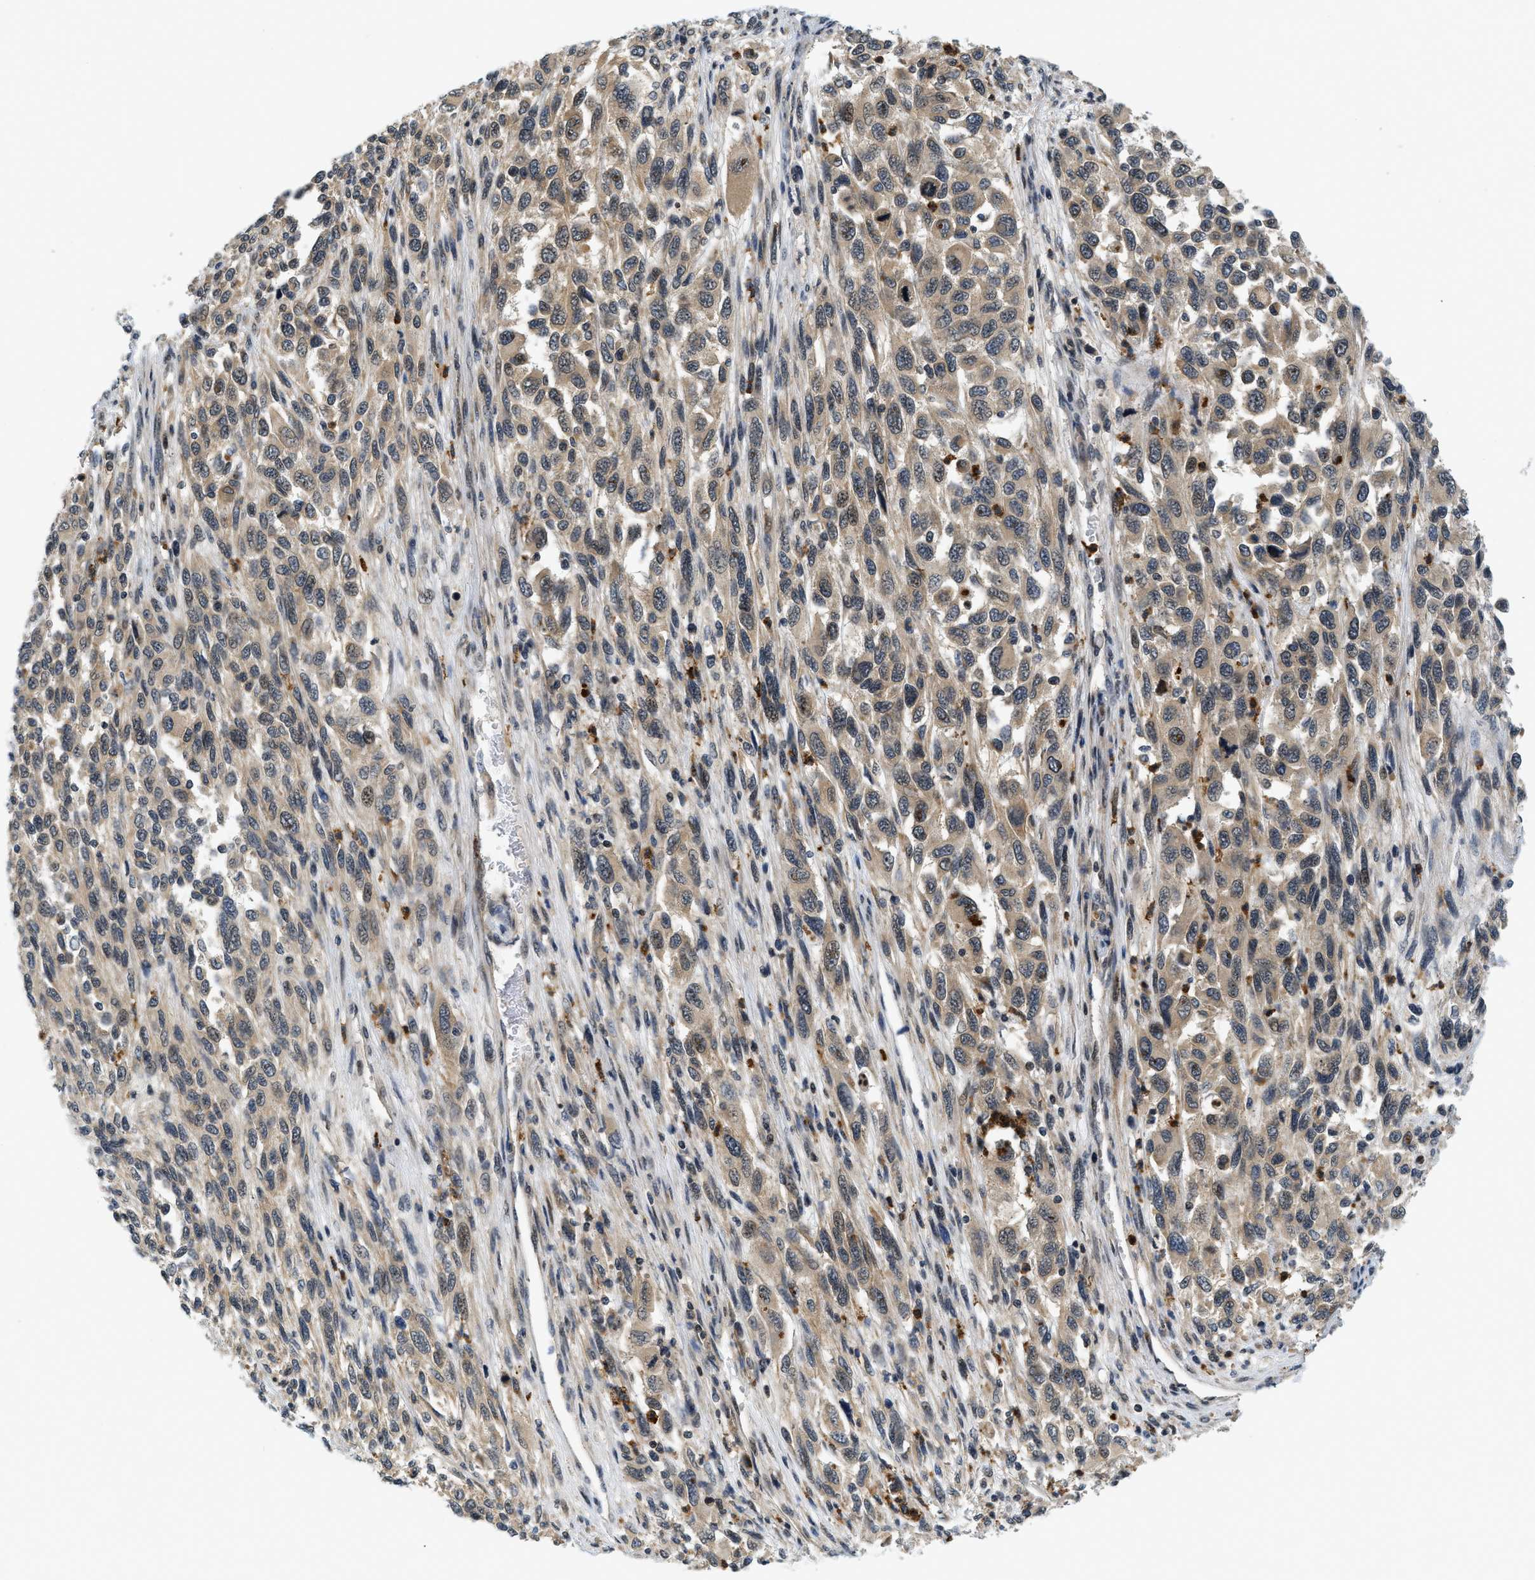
{"staining": {"intensity": "moderate", "quantity": ">75%", "location": "cytoplasmic/membranous,nuclear"}, "tissue": "melanoma", "cell_type": "Tumor cells", "image_type": "cancer", "snomed": [{"axis": "morphology", "description": "Malignant melanoma, Metastatic site"}, {"axis": "topography", "description": "Lymph node"}], "caption": "An immunohistochemistry photomicrograph of tumor tissue is shown. Protein staining in brown highlights moderate cytoplasmic/membranous and nuclear positivity in melanoma within tumor cells. (Stains: DAB (3,3'-diaminobenzidine) in brown, nuclei in blue, Microscopy: brightfield microscopy at high magnification).", "gene": "KMT2A", "patient": {"sex": "male", "age": 61}}